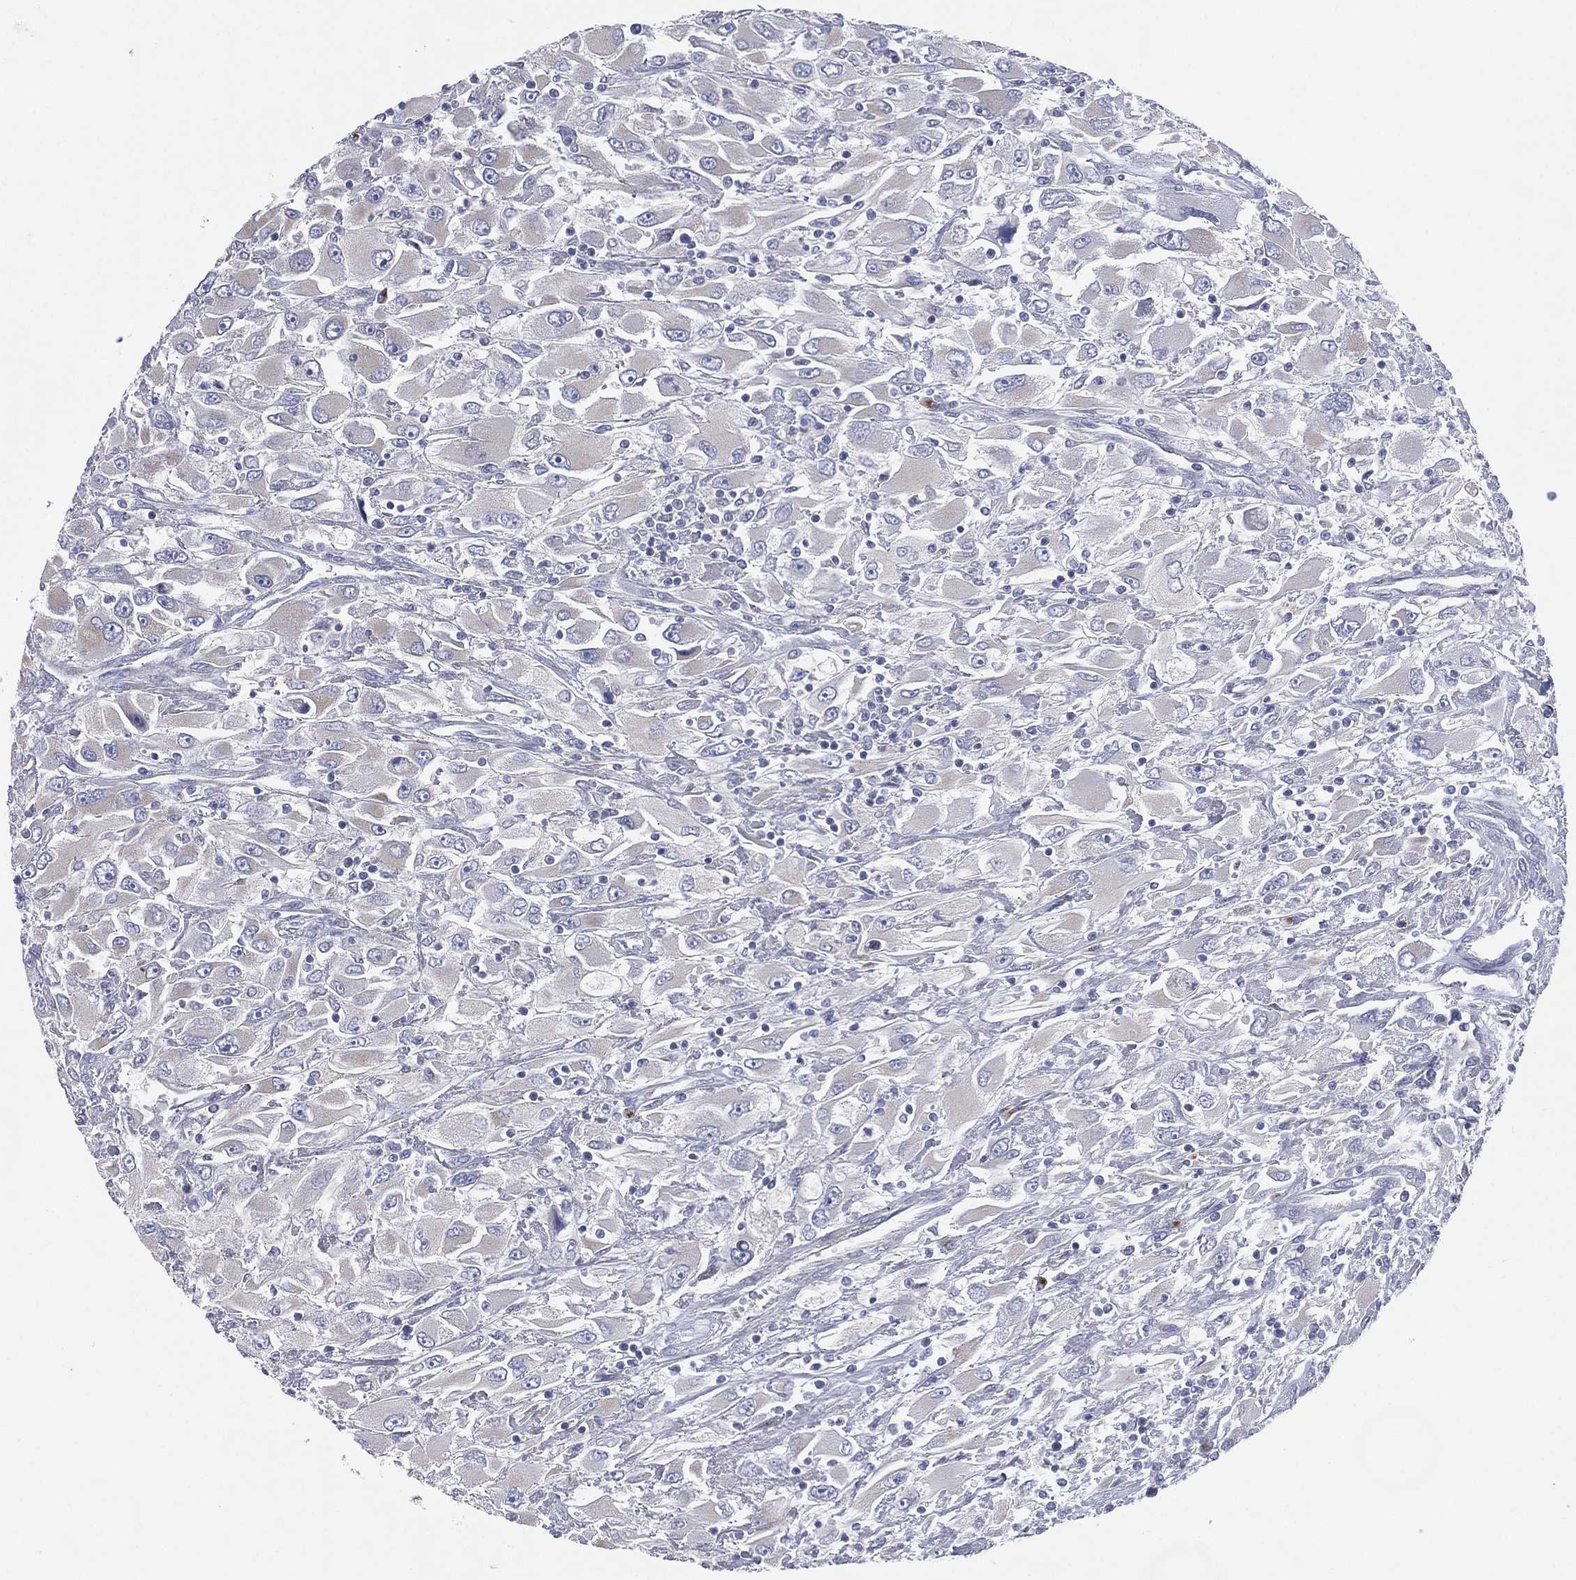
{"staining": {"intensity": "negative", "quantity": "none", "location": "none"}, "tissue": "renal cancer", "cell_type": "Tumor cells", "image_type": "cancer", "snomed": [{"axis": "morphology", "description": "Adenocarcinoma, NOS"}, {"axis": "topography", "description": "Kidney"}], "caption": "This image is of adenocarcinoma (renal) stained with immunohistochemistry to label a protein in brown with the nuclei are counter-stained blue. There is no staining in tumor cells.", "gene": "ATP8A2", "patient": {"sex": "female", "age": 52}}